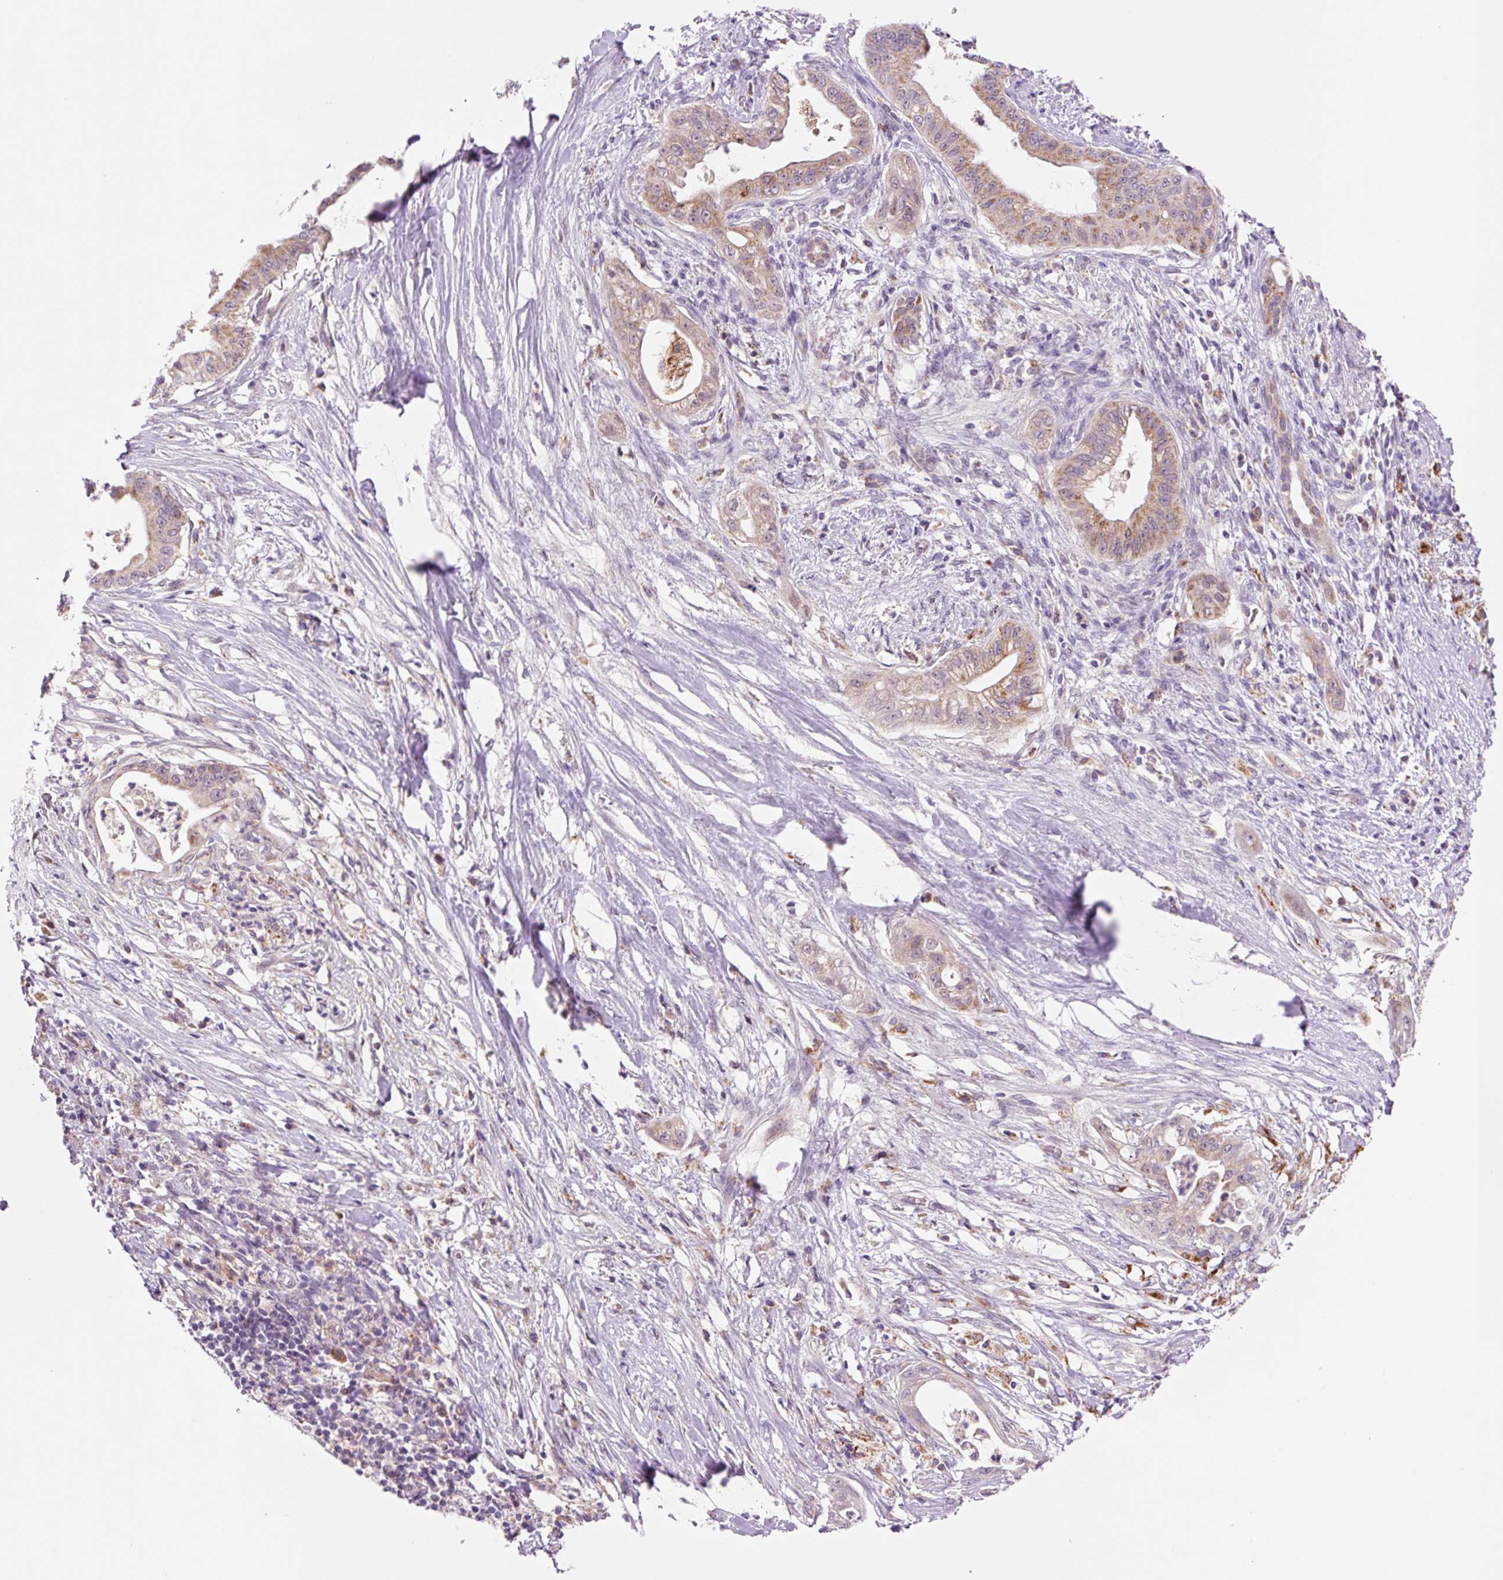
{"staining": {"intensity": "moderate", "quantity": "<25%", "location": "cytoplasmic/membranous"}, "tissue": "pancreatic cancer", "cell_type": "Tumor cells", "image_type": "cancer", "snomed": [{"axis": "morphology", "description": "Adenocarcinoma, NOS"}, {"axis": "topography", "description": "Pancreas"}], "caption": "About <25% of tumor cells in human pancreatic adenocarcinoma exhibit moderate cytoplasmic/membranous protein expression as visualized by brown immunohistochemical staining.", "gene": "PCK2", "patient": {"sex": "male", "age": 58}}